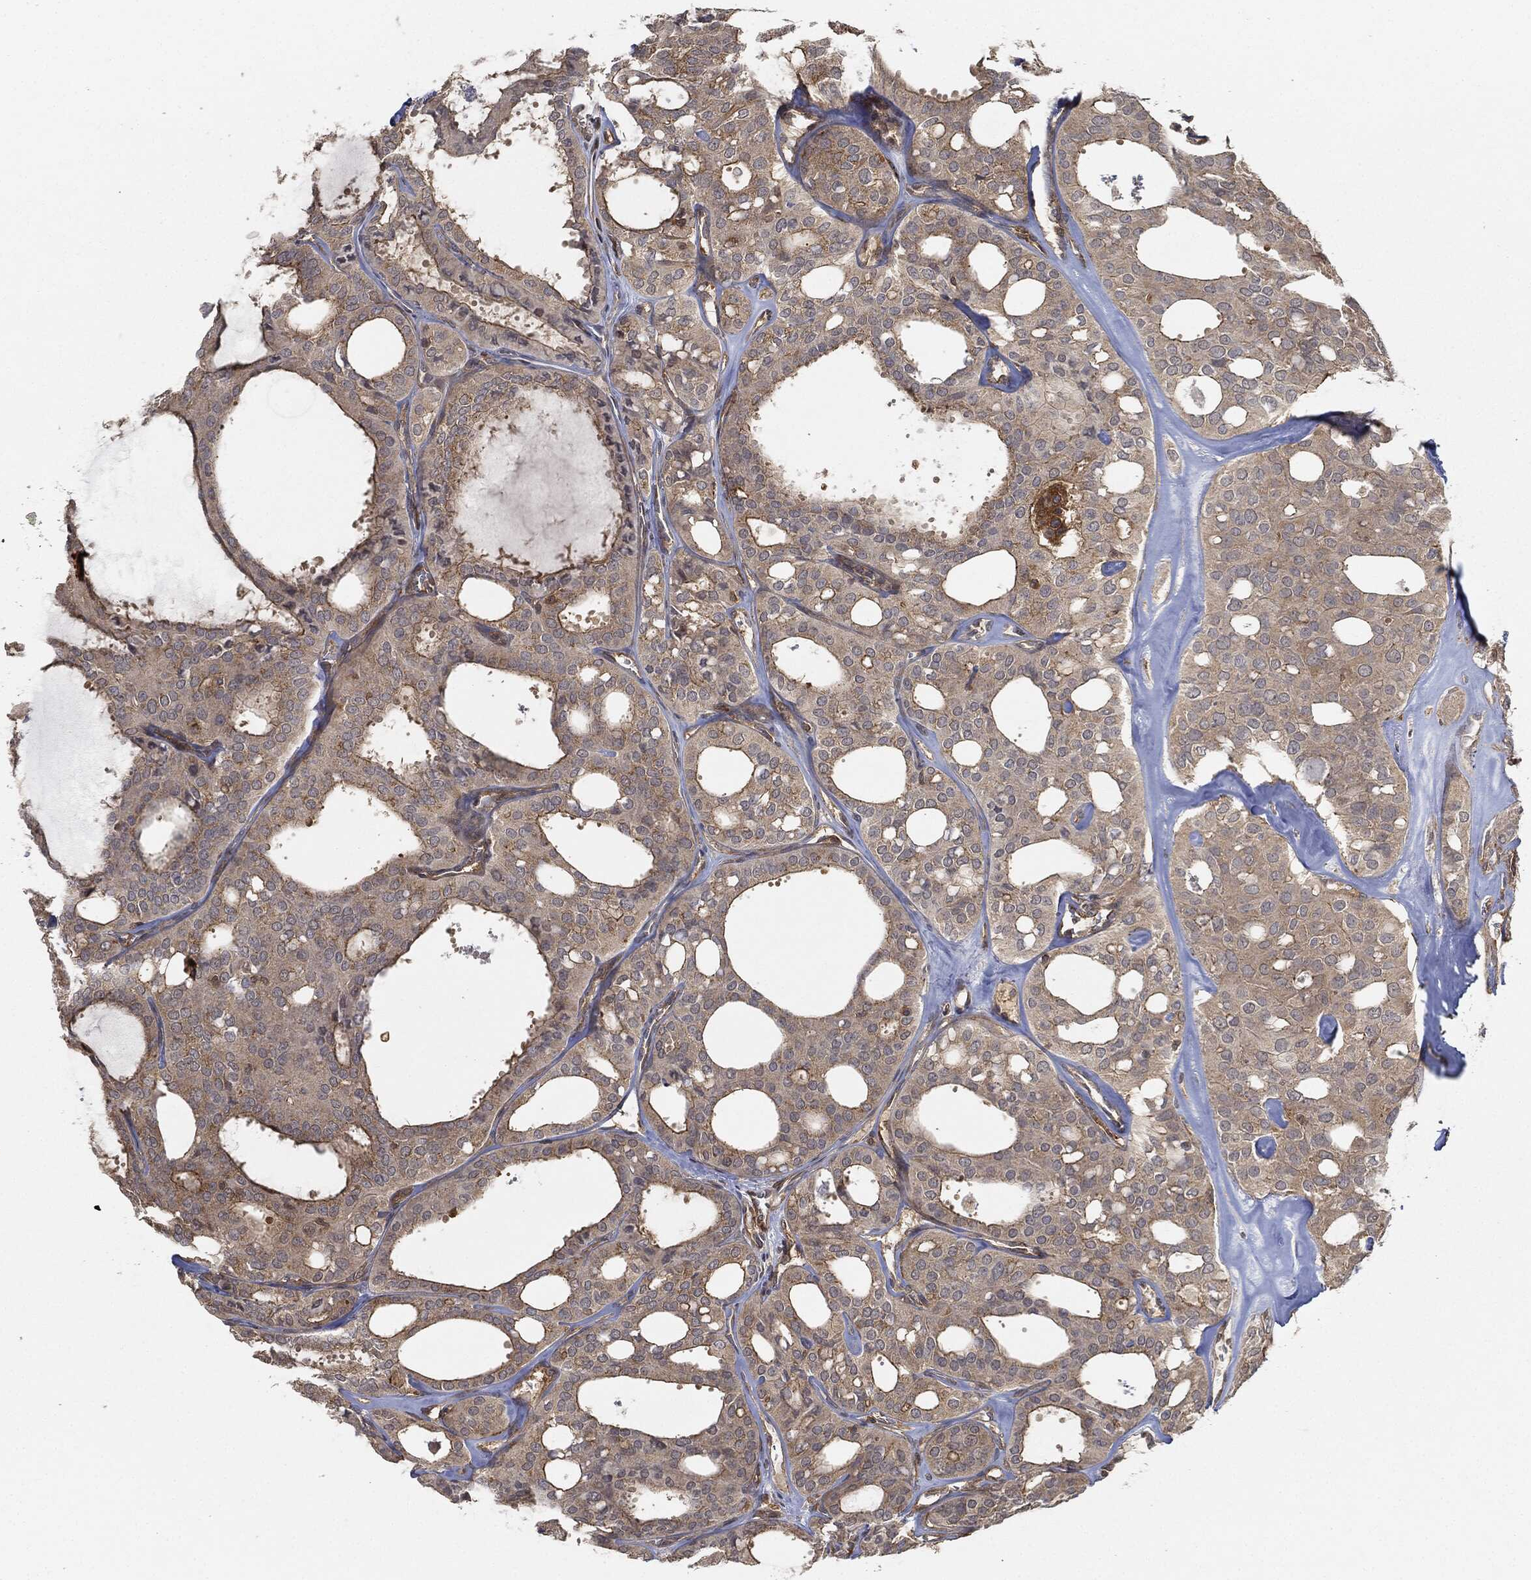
{"staining": {"intensity": "strong", "quantity": "<25%", "location": "cytoplasmic/membranous"}, "tissue": "thyroid cancer", "cell_type": "Tumor cells", "image_type": "cancer", "snomed": [{"axis": "morphology", "description": "Follicular adenoma carcinoma, NOS"}, {"axis": "topography", "description": "Thyroid gland"}], "caption": "The immunohistochemical stain highlights strong cytoplasmic/membranous expression in tumor cells of follicular adenoma carcinoma (thyroid) tissue.", "gene": "TPT1", "patient": {"sex": "male", "age": 75}}